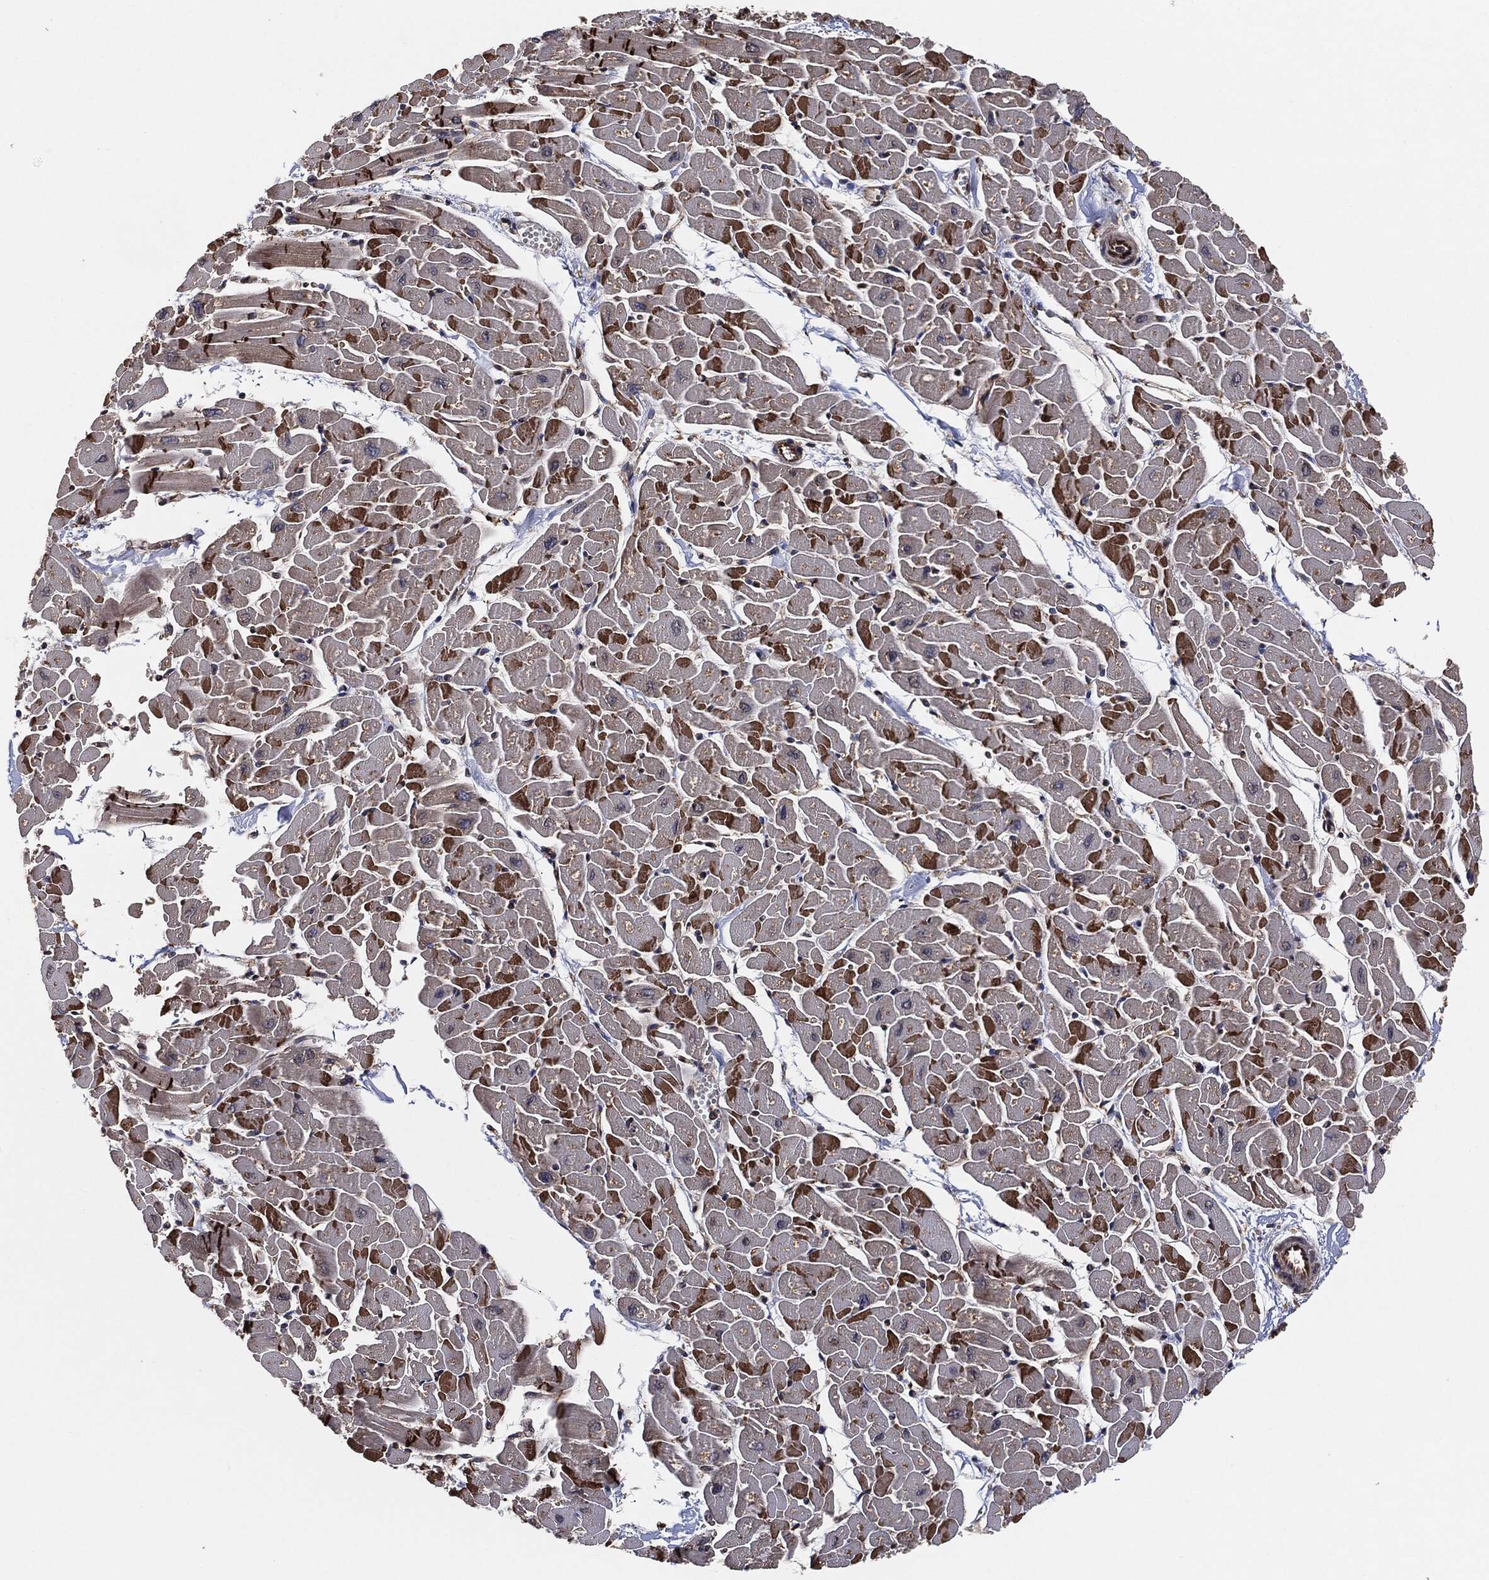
{"staining": {"intensity": "strong", "quantity": ">75%", "location": "cytoplasmic/membranous"}, "tissue": "heart muscle", "cell_type": "Cardiomyocytes", "image_type": "normal", "snomed": [{"axis": "morphology", "description": "Normal tissue, NOS"}, {"axis": "topography", "description": "Heart"}], "caption": "An image showing strong cytoplasmic/membranous expression in about >75% of cardiomyocytes in unremarkable heart muscle, as visualized by brown immunohistochemical staining.", "gene": "CTNNA1", "patient": {"sex": "male", "age": 57}}